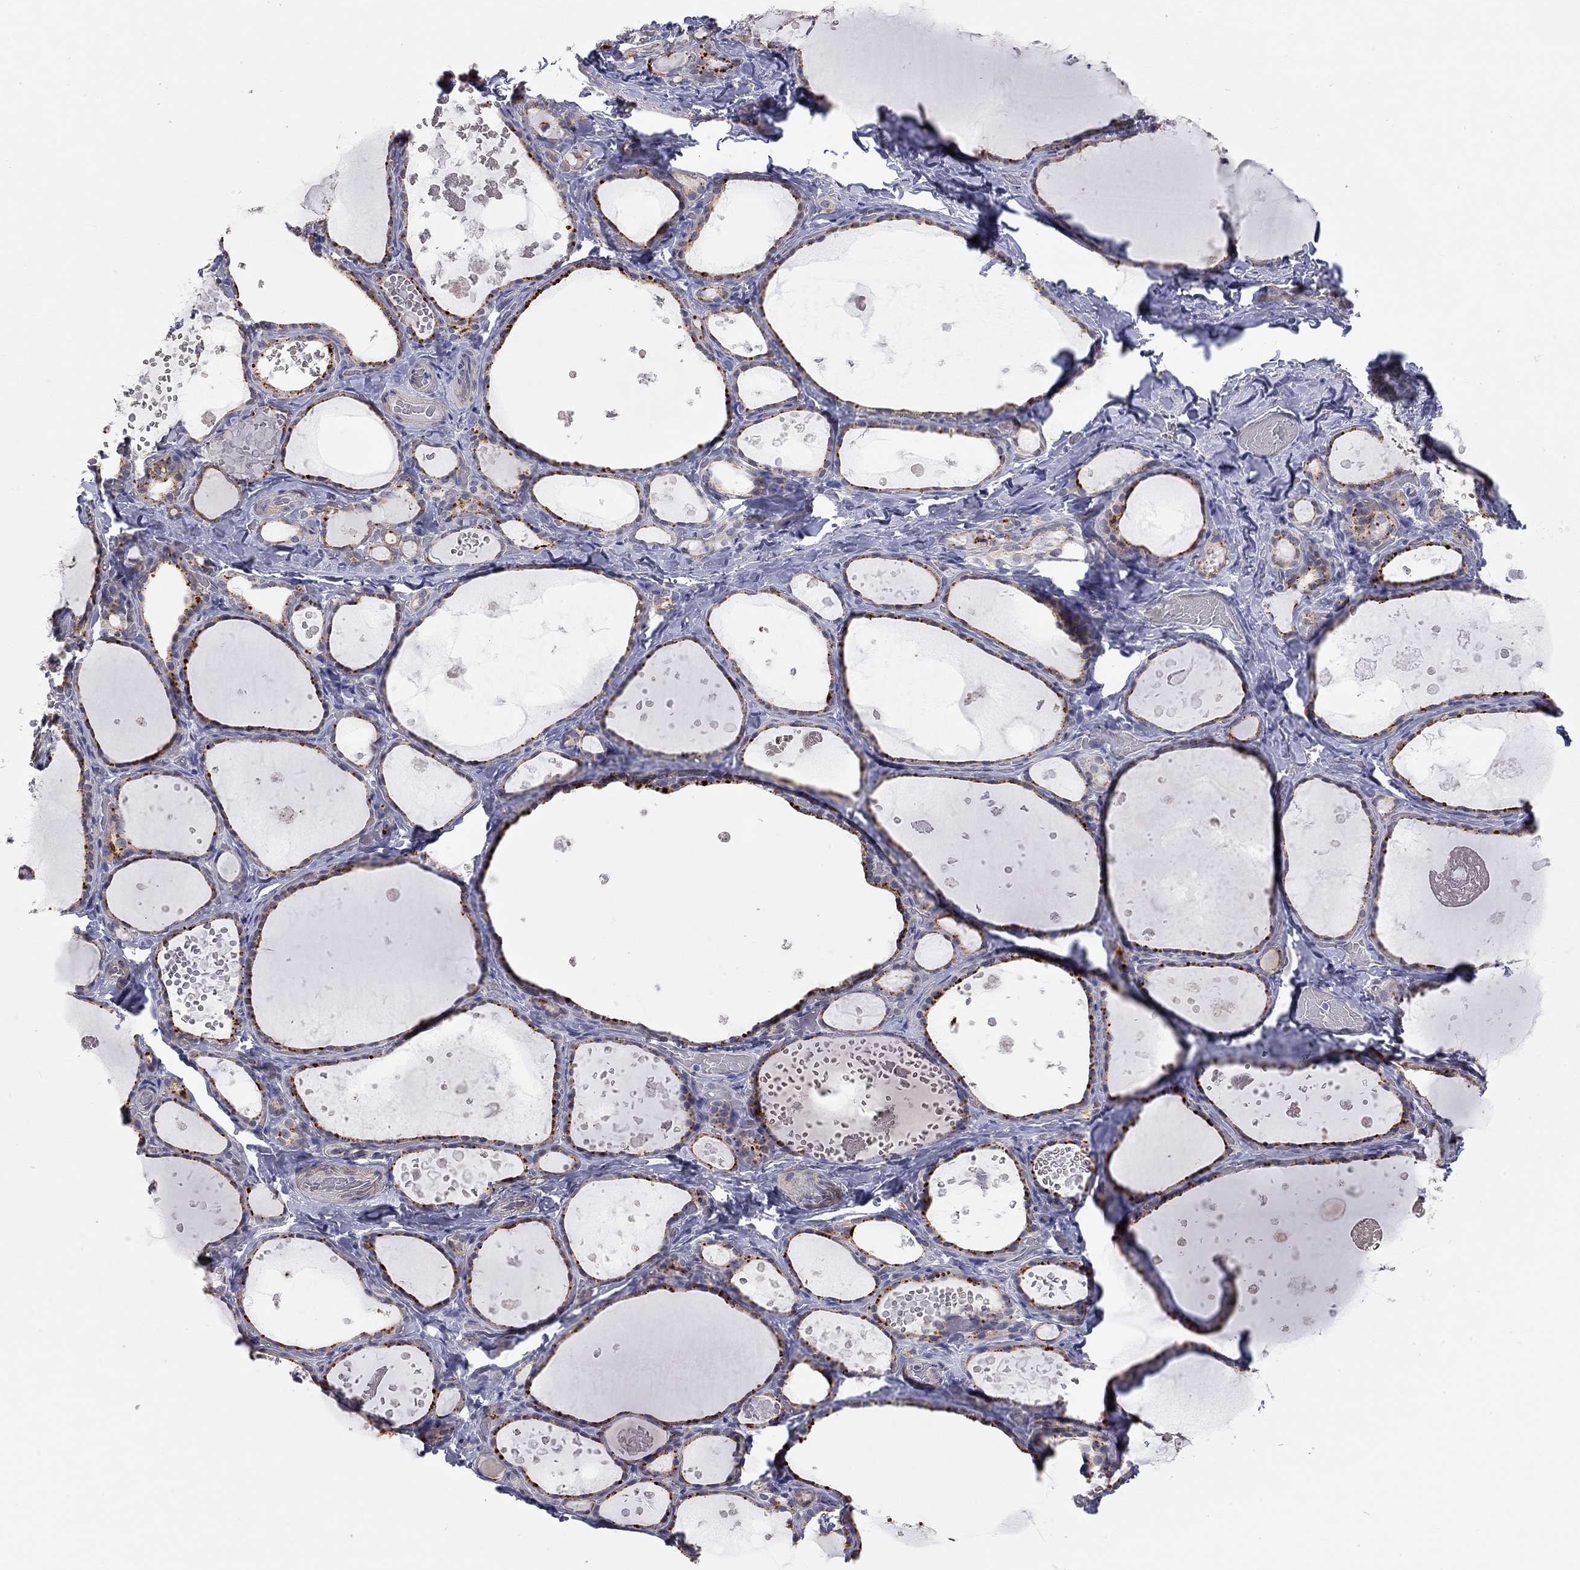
{"staining": {"intensity": "moderate", "quantity": ">75%", "location": "cytoplasmic/membranous"}, "tissue": "thyroid gland", "cell_type": "Glandular cells", "image_type": "normal", "snomed": [{"axis": "morphology", "description": "Normal tissue, NOS"}, {"axis": "topography", "description": "Thyroid gland"}], "caption": "DAB (3,3'-diaminobenzidine) immunohistochemical staining of benign human thyroid gland displays moderate cytoplasmic/membranous protein staining in about >75% of glandular cells. The staining was performed using DAB to visualize the protein expression in brown, while the nuclei were stained in blue with hematoxylin (Magnification: 20x).", "gene": "PAPSS2", "patient": {"sex": "female", "age": 56}}